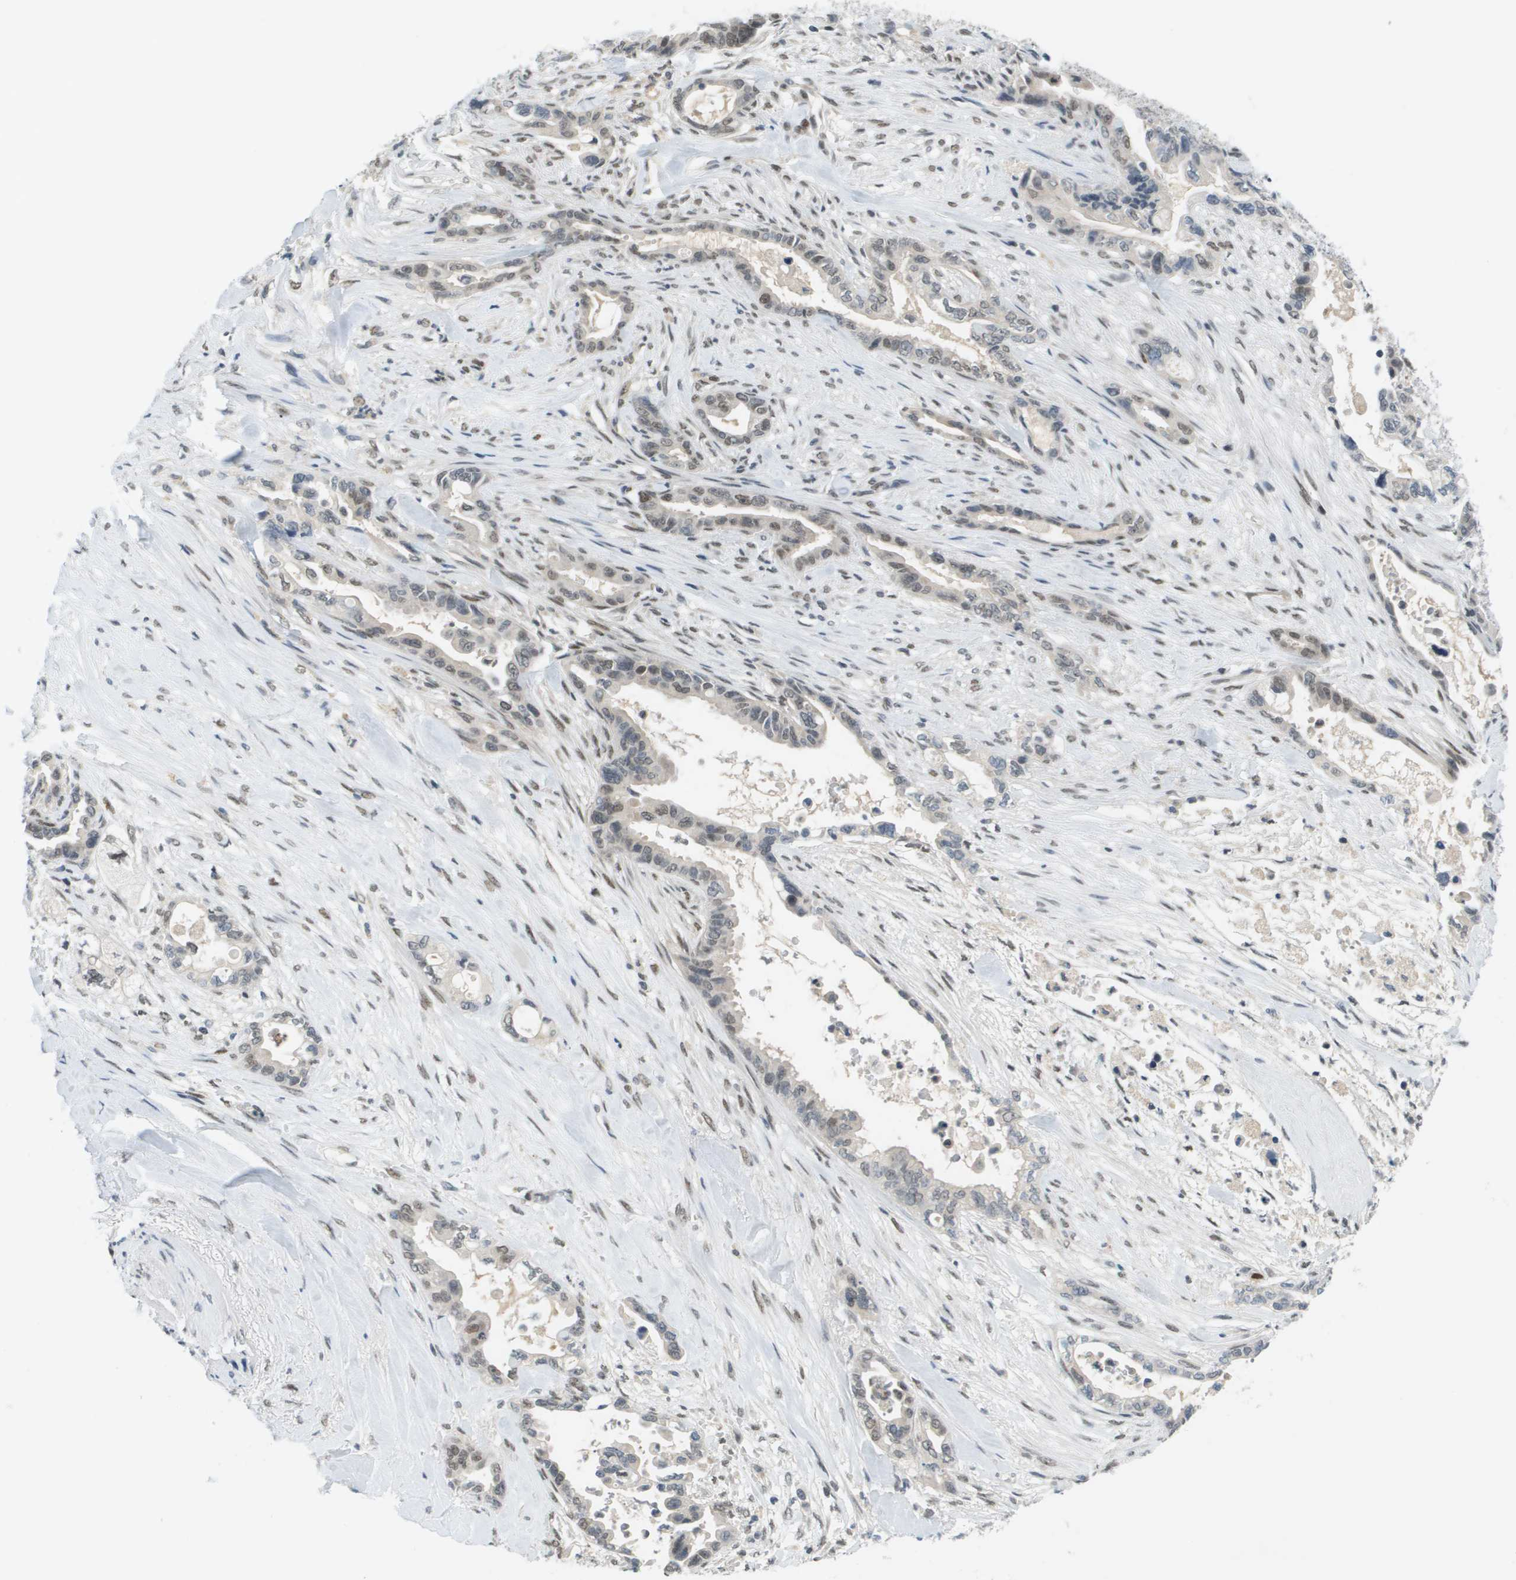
{"staining": {"intensity": "moderate", "quantity": "<25%", "location": "nuclear"}, "tissue": "pancreatic cancer", "cell_type": "Tumor cells", "image_type": "cancer", "snomed": [{"axis": "morphology", "description": "Adenocarcinoma, NOS"}, {"axis": "topography", "description": "Pancreas"}], "caption": "The photomicrograph reveals staining of adenocarcinoma (pancreatic), revealing moderate nuclear protein expression (brown color) within tumor cells.", "gene": "CBX5", "patient": {"sex": "male", "age": 70}}